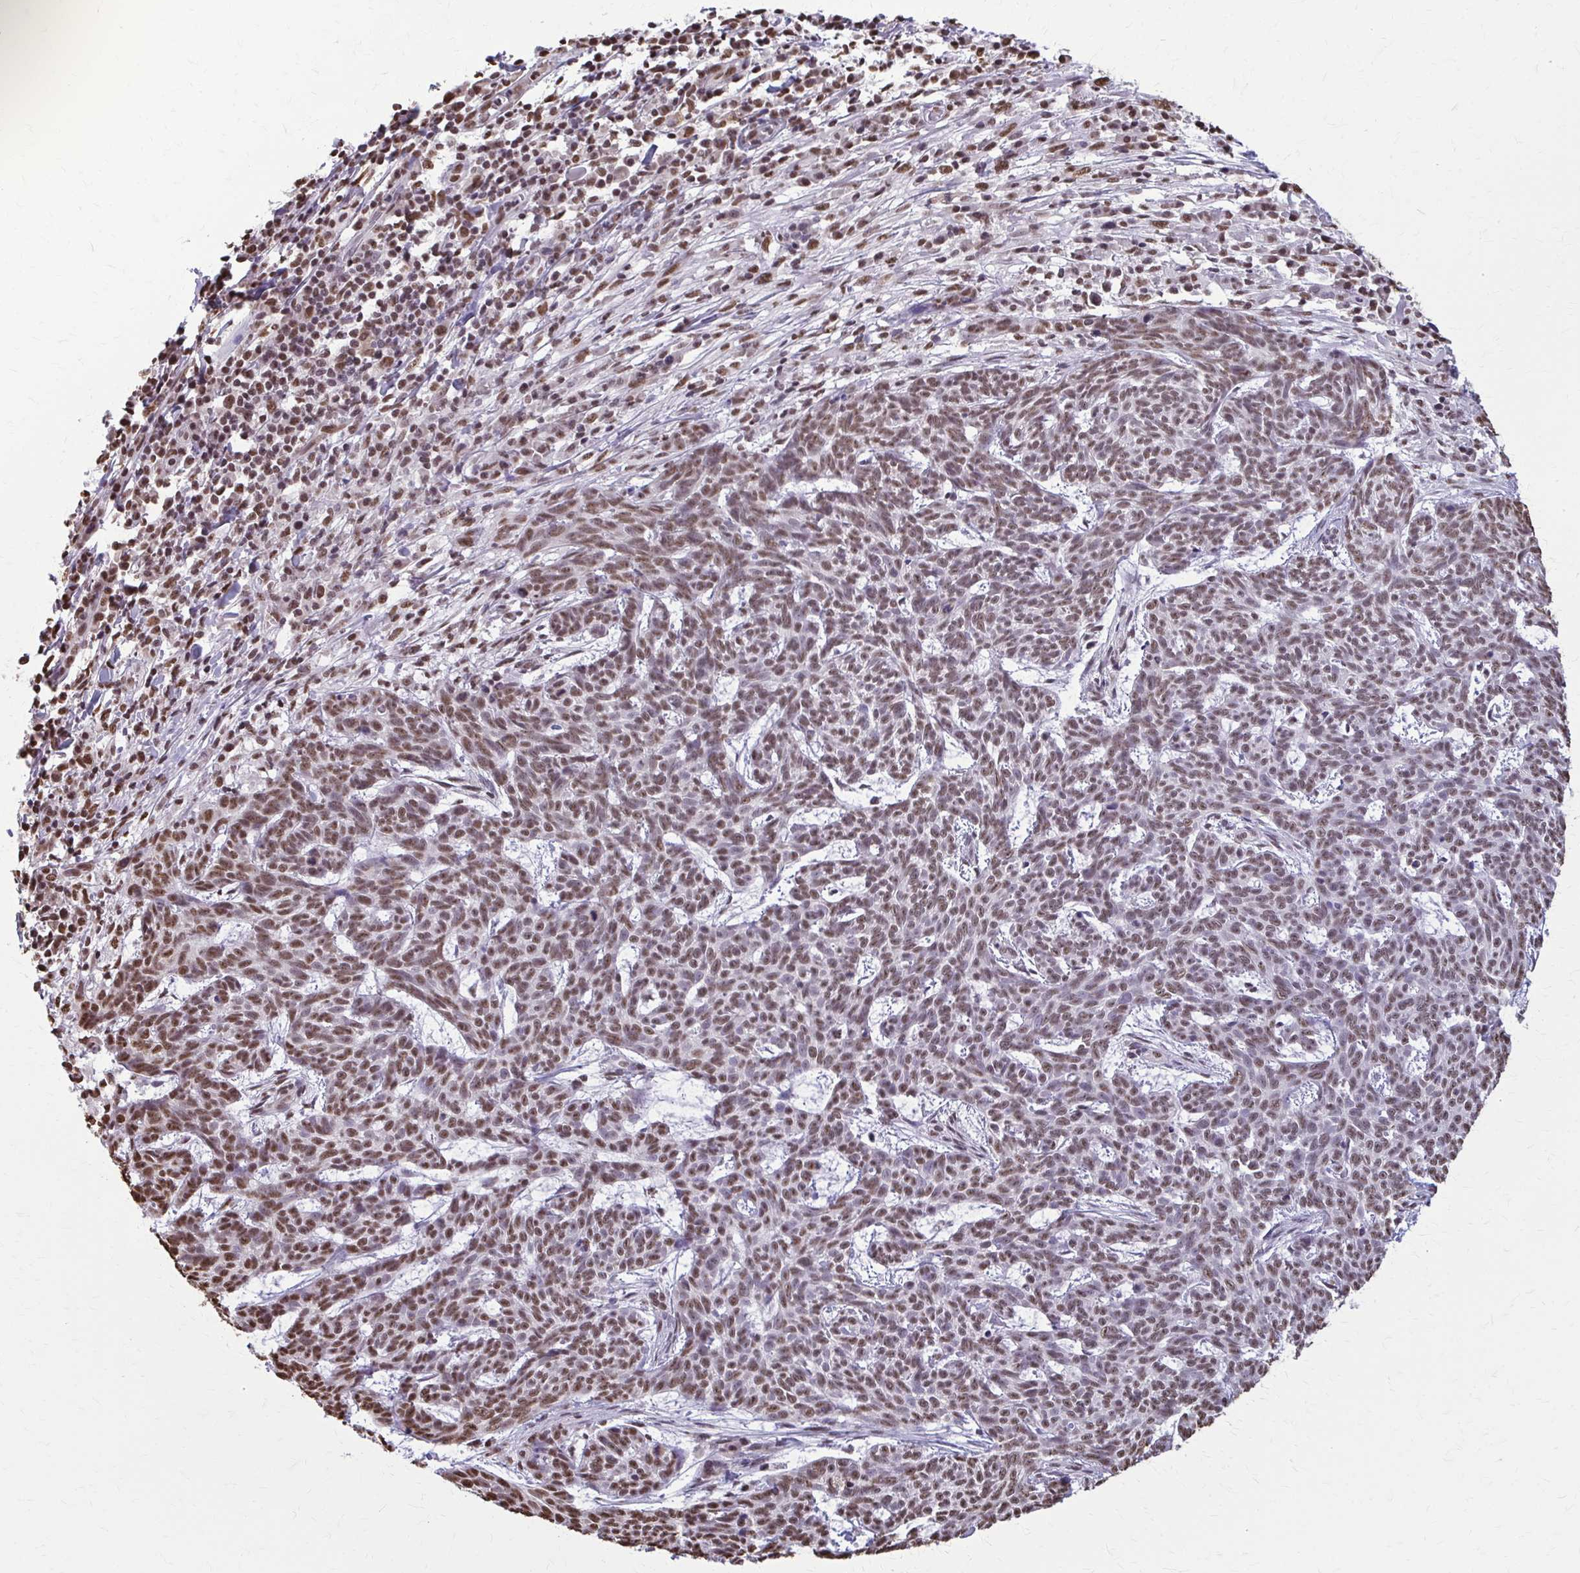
{"staining": {"intensity": "moderate", "quantity": ">75%", "location": "nuclear"}, "tissue": "skin cancer", "cell_type": "Tumor cells", "image_type": "cancer", "snomed": [{"axis": "morphology", "description": "Basal cell carcinoma"}, {"axis": "topography", "description": "Skin"}], "caption": "This is a histology image of immunohistochemistry (IHC) staining of basal cell carcinoma (skin), which shows moderate positivity in the nuclear of tumor cells.", "gene": "SNRPA", "patient": {"sex": "female", "age": 93}}